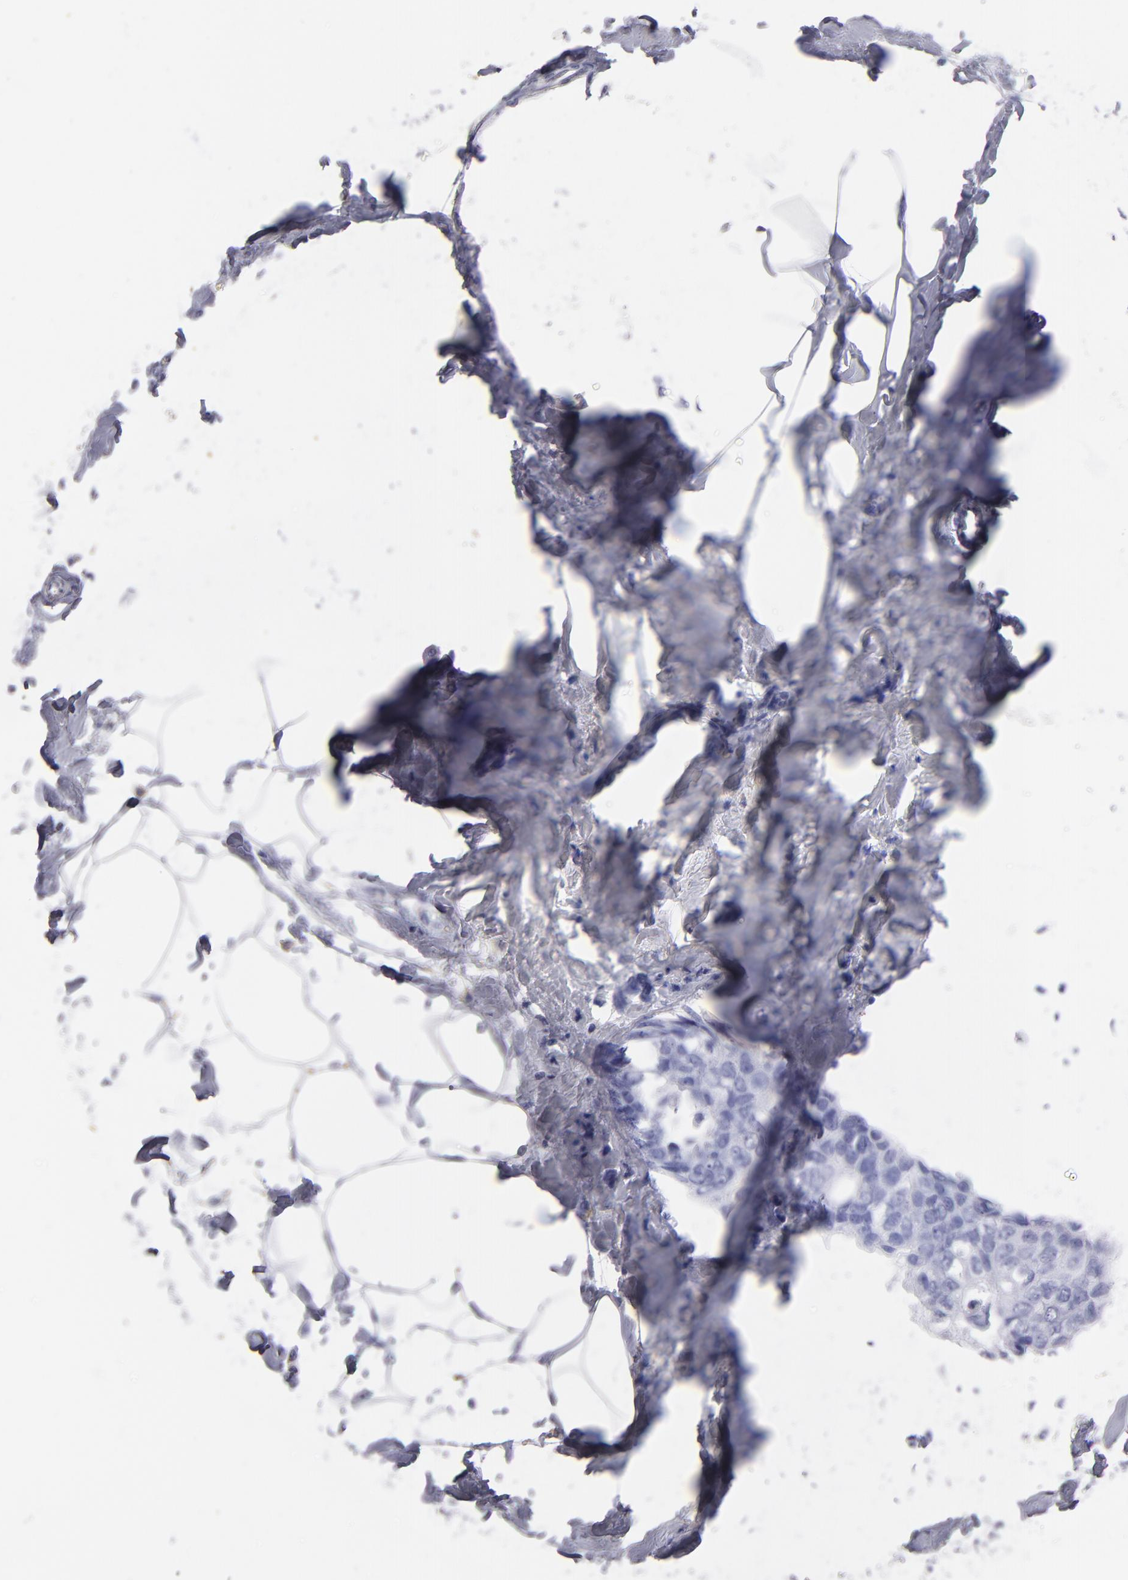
{"staining": {"intensity": "negative", "quantity": "none", "location": "none"}, "tissue": "breast cancer", "cell_type": "Tumor cells", "image_type": "cancer", "snomed": [{"axis": "morphology", "description": "Normal tissue, NOS"}, {"axis": "morphology", "description": "Duct carcinoma"}, {"axis": "topography", "description": "Breast"}], "caption": "Invasive ductal carcinoma (breast) was stained to show a protein in brown. There is no significant positivity in tumor cells.", "gene": "MB", "patient": {"sex": "female", "age": 50}}